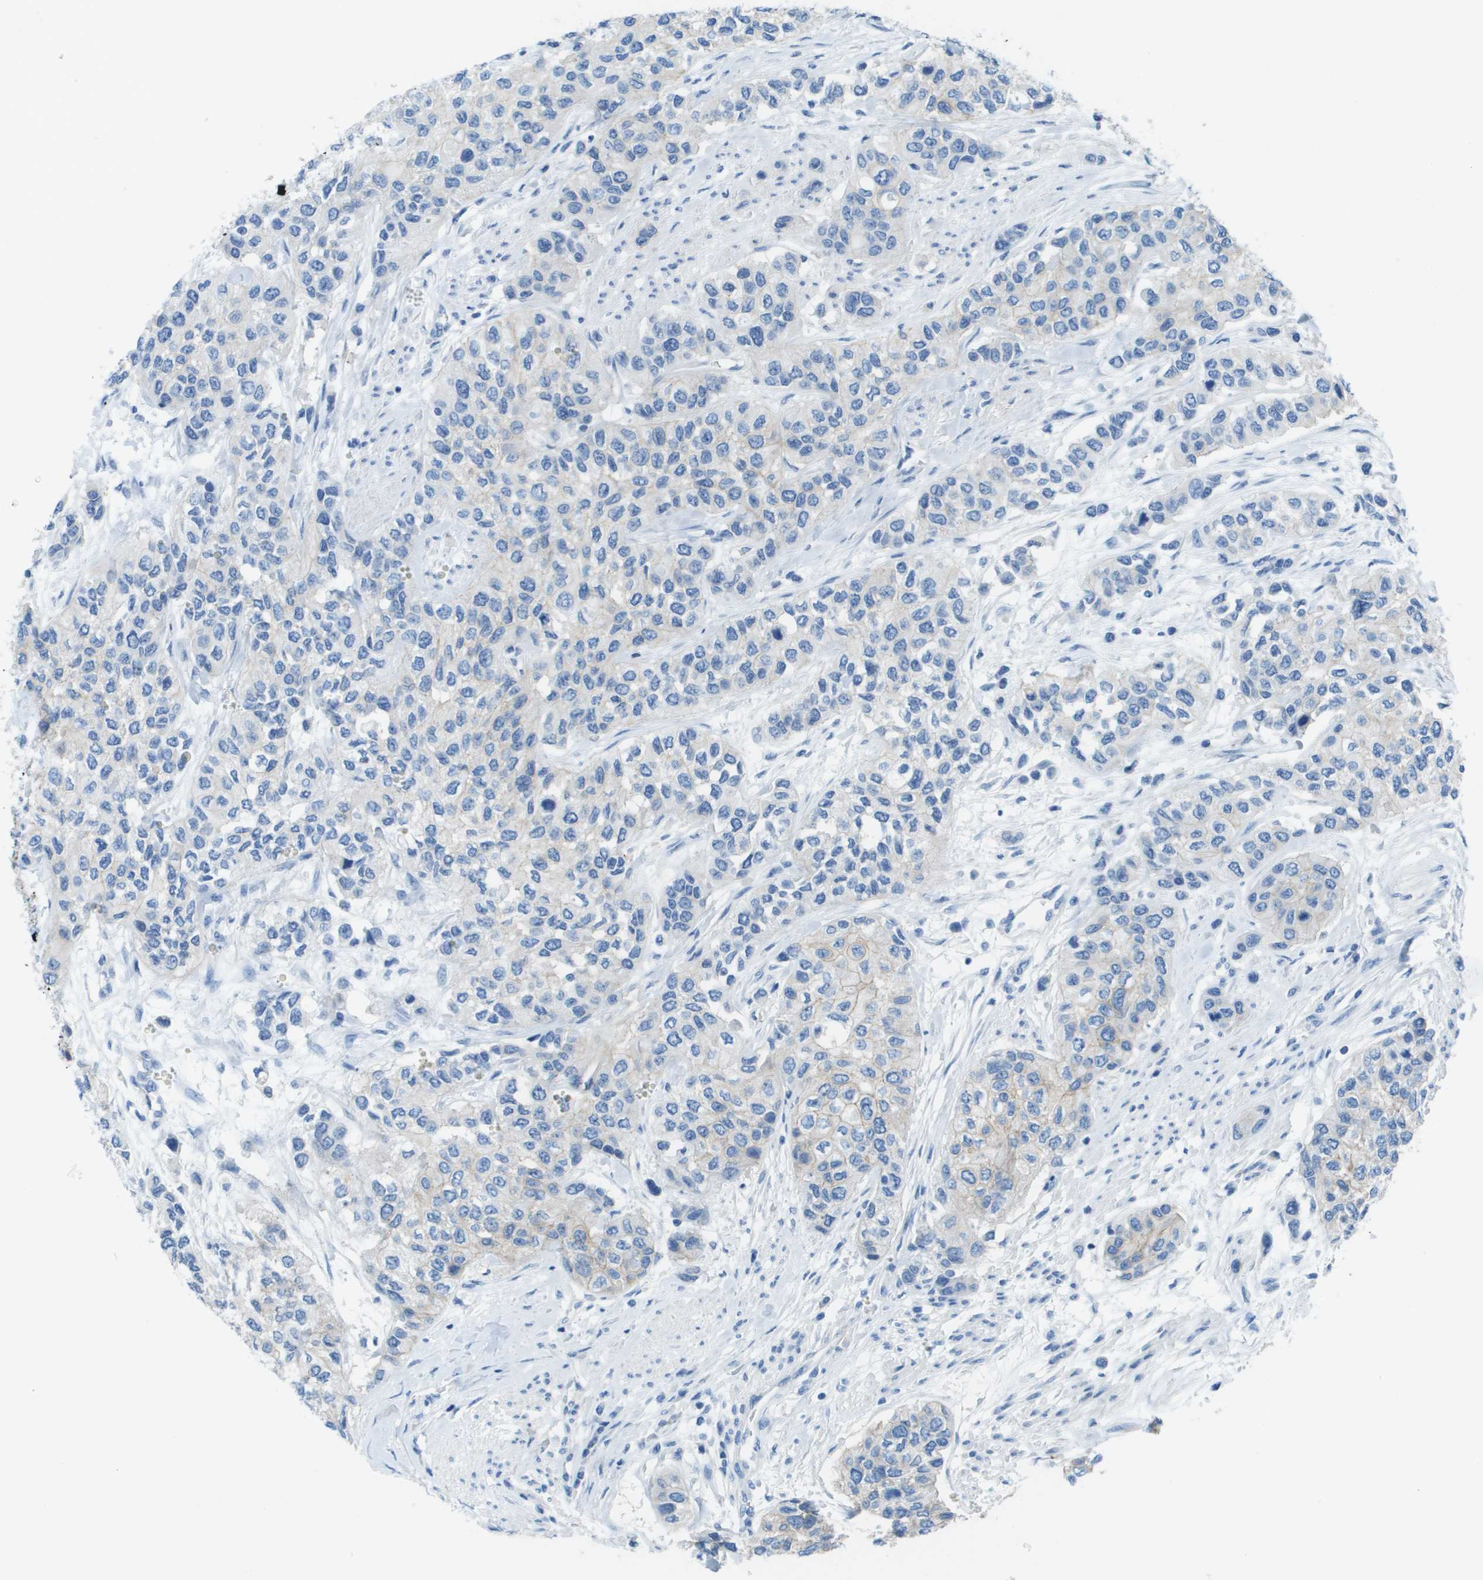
{"staining": {"intensity": "negative", "quantity": "none", "location": "none"}, "tissue": "urothelial cancer", "cell_type": "Tumor cells", "image_type": "cancer", "snomed": [{"axis": "morphology", "description": "Urothelial carcinoma, High grade"}, {"axis": "topography", "description": "Urinary bladder"}], "caption": "Tumor cells show no significant protein staining in high-grade urothelial carcinoma.", "gene": "CD46", "patient": {"sex": "female", "age": 56}}